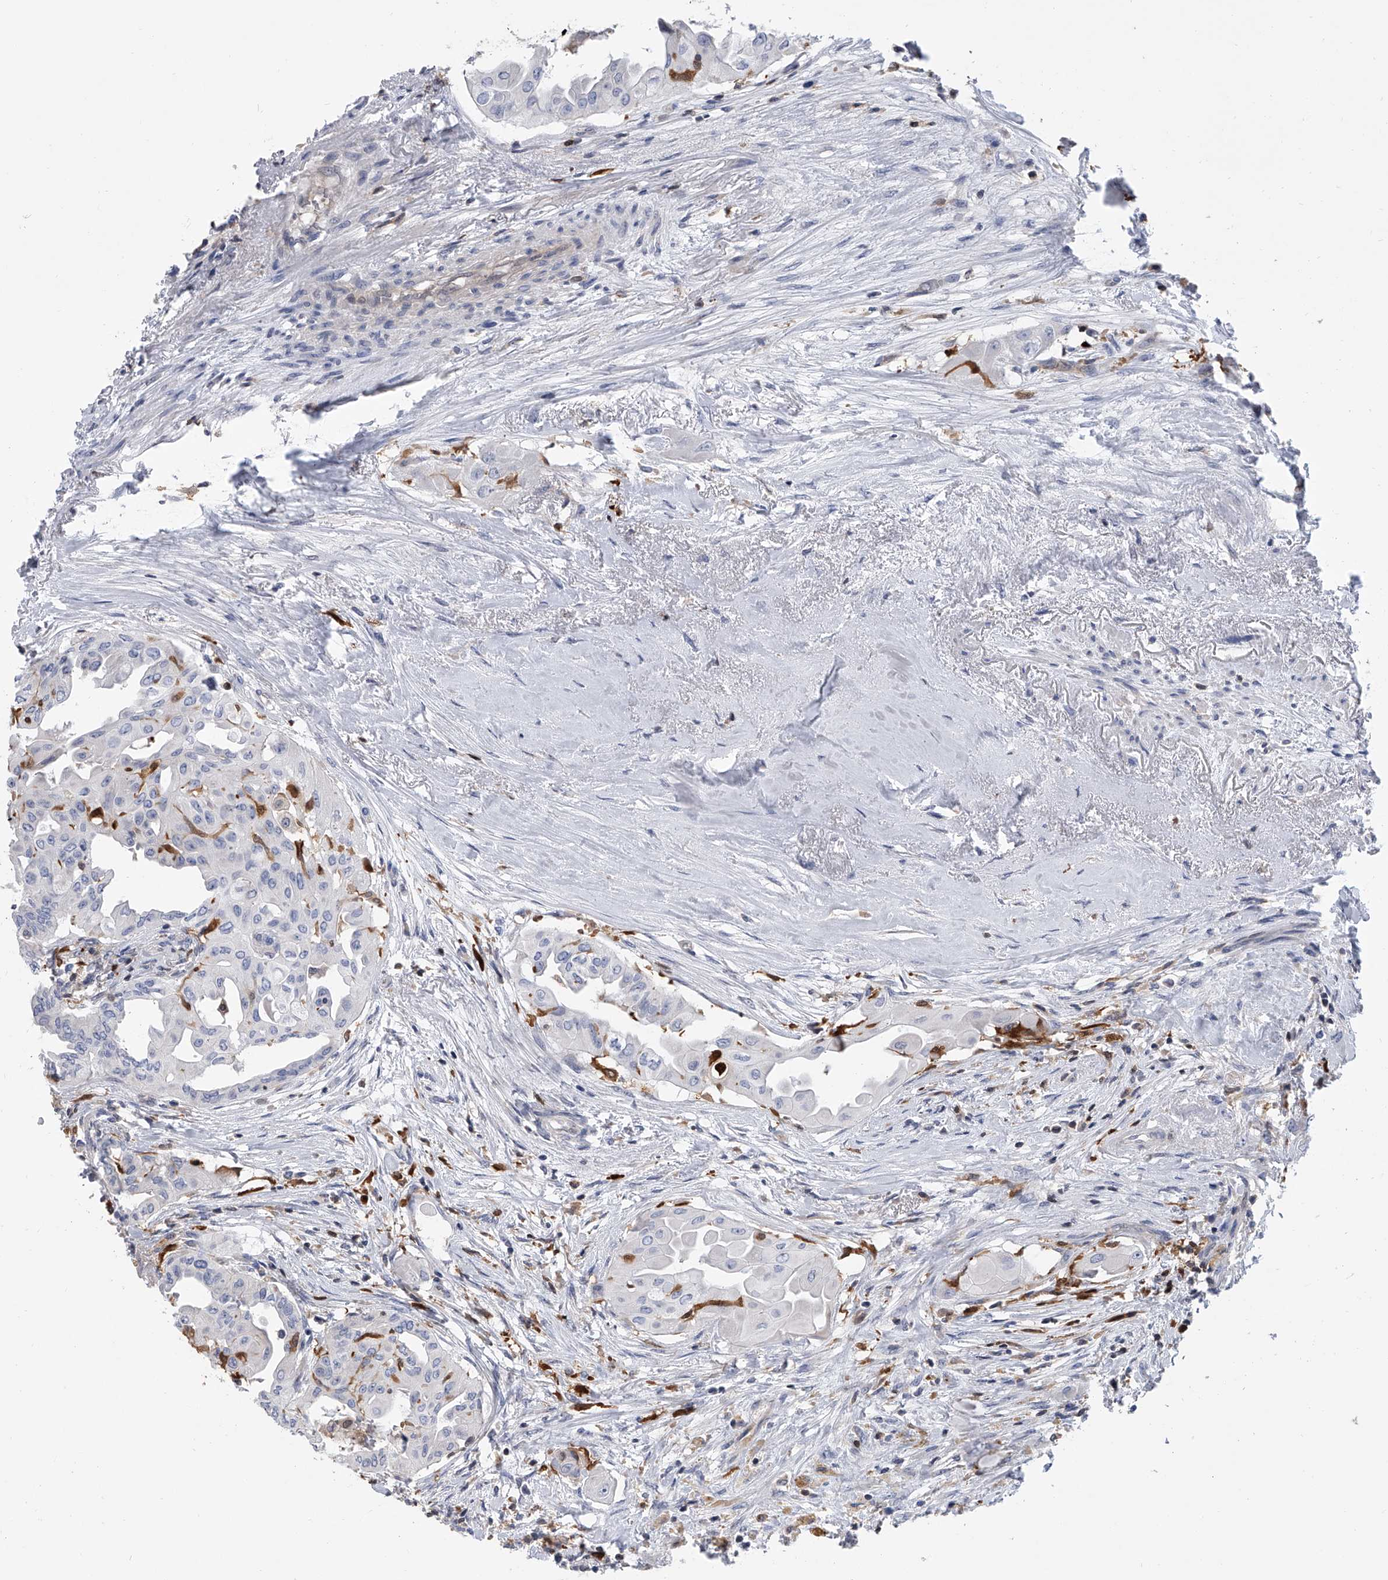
{"staining": {"intensity": "negative", "quantity": "none", "location": "none"}, "tissue": "thyroid cancer", "cell_type": "Tumor cells", "image_type": "cancer", "snomed": [{"axis": "morphology", "description": "Papillary adenocarcinoma, NOS"}, {"axis": "topography", "description": "Thyroid gland"}], "caption": "Thyroid papillary adenocarcinoma stained for a protein using immunohistochemistry (IHC) exhibits no positivity tumor cells.", "gene": "SERPINB9", "patient": {"sex": "female", "age": 59}}